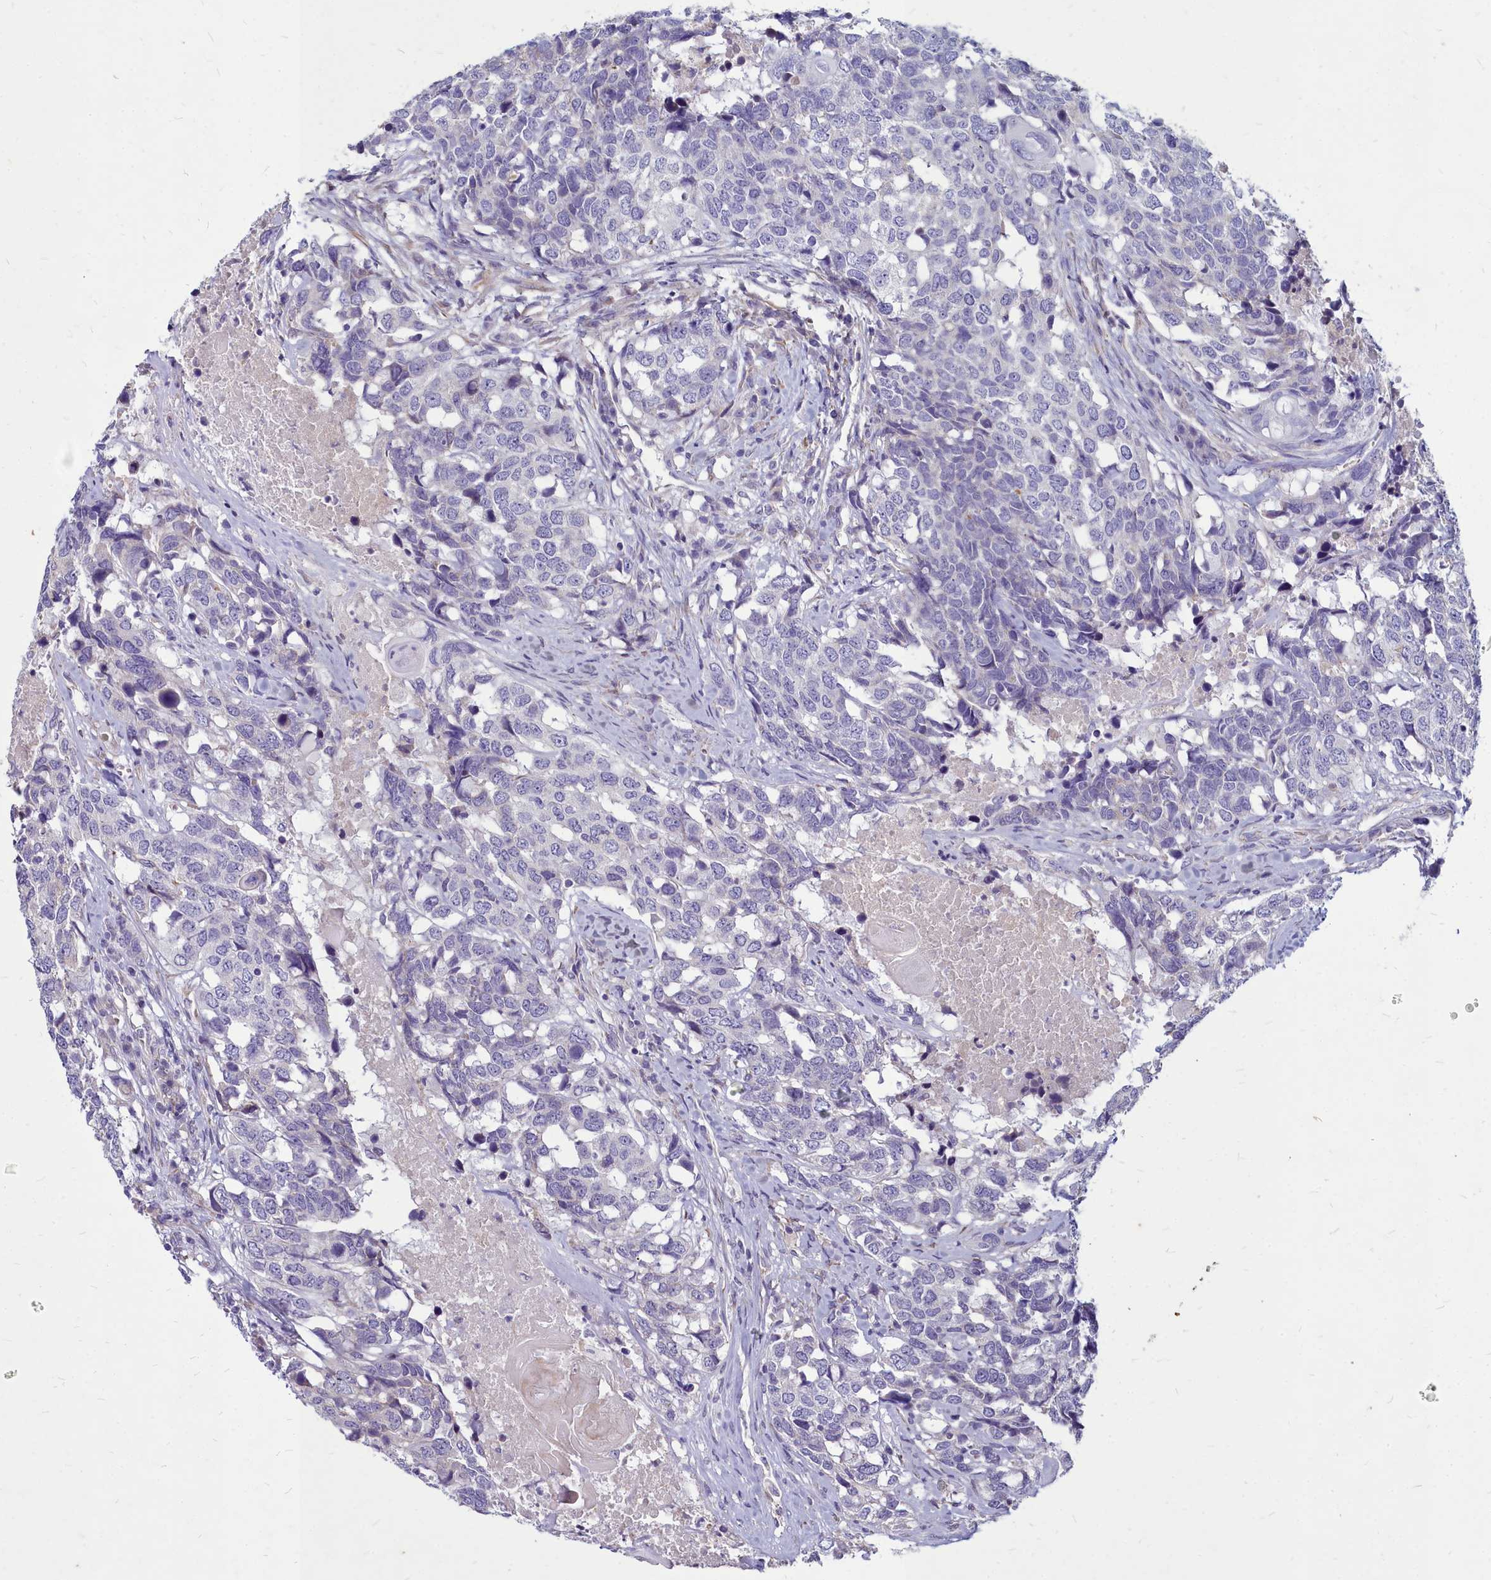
{"staining": {"intensity": "negative", "quantity": "none", "location": "none"}, "tissue": "head and neck cancer", "cell_type": "Tumor cells", "image_type": "cancer", "snomed": [{"axis": "morphology", "description": "Squamous cell carcinoma, NOS"}, {"axis": "topography", "description": "Head-Neck"}], "caption": "The micrograph demonstrates no significant expression in tumor cells of head and neck cancer (squamous cell carcinoma). (DAB IHC visualized using brightfield microscopy, high magnification).", "gene": "SMPD4", "patient": {"sex": "male", "age": 66}}